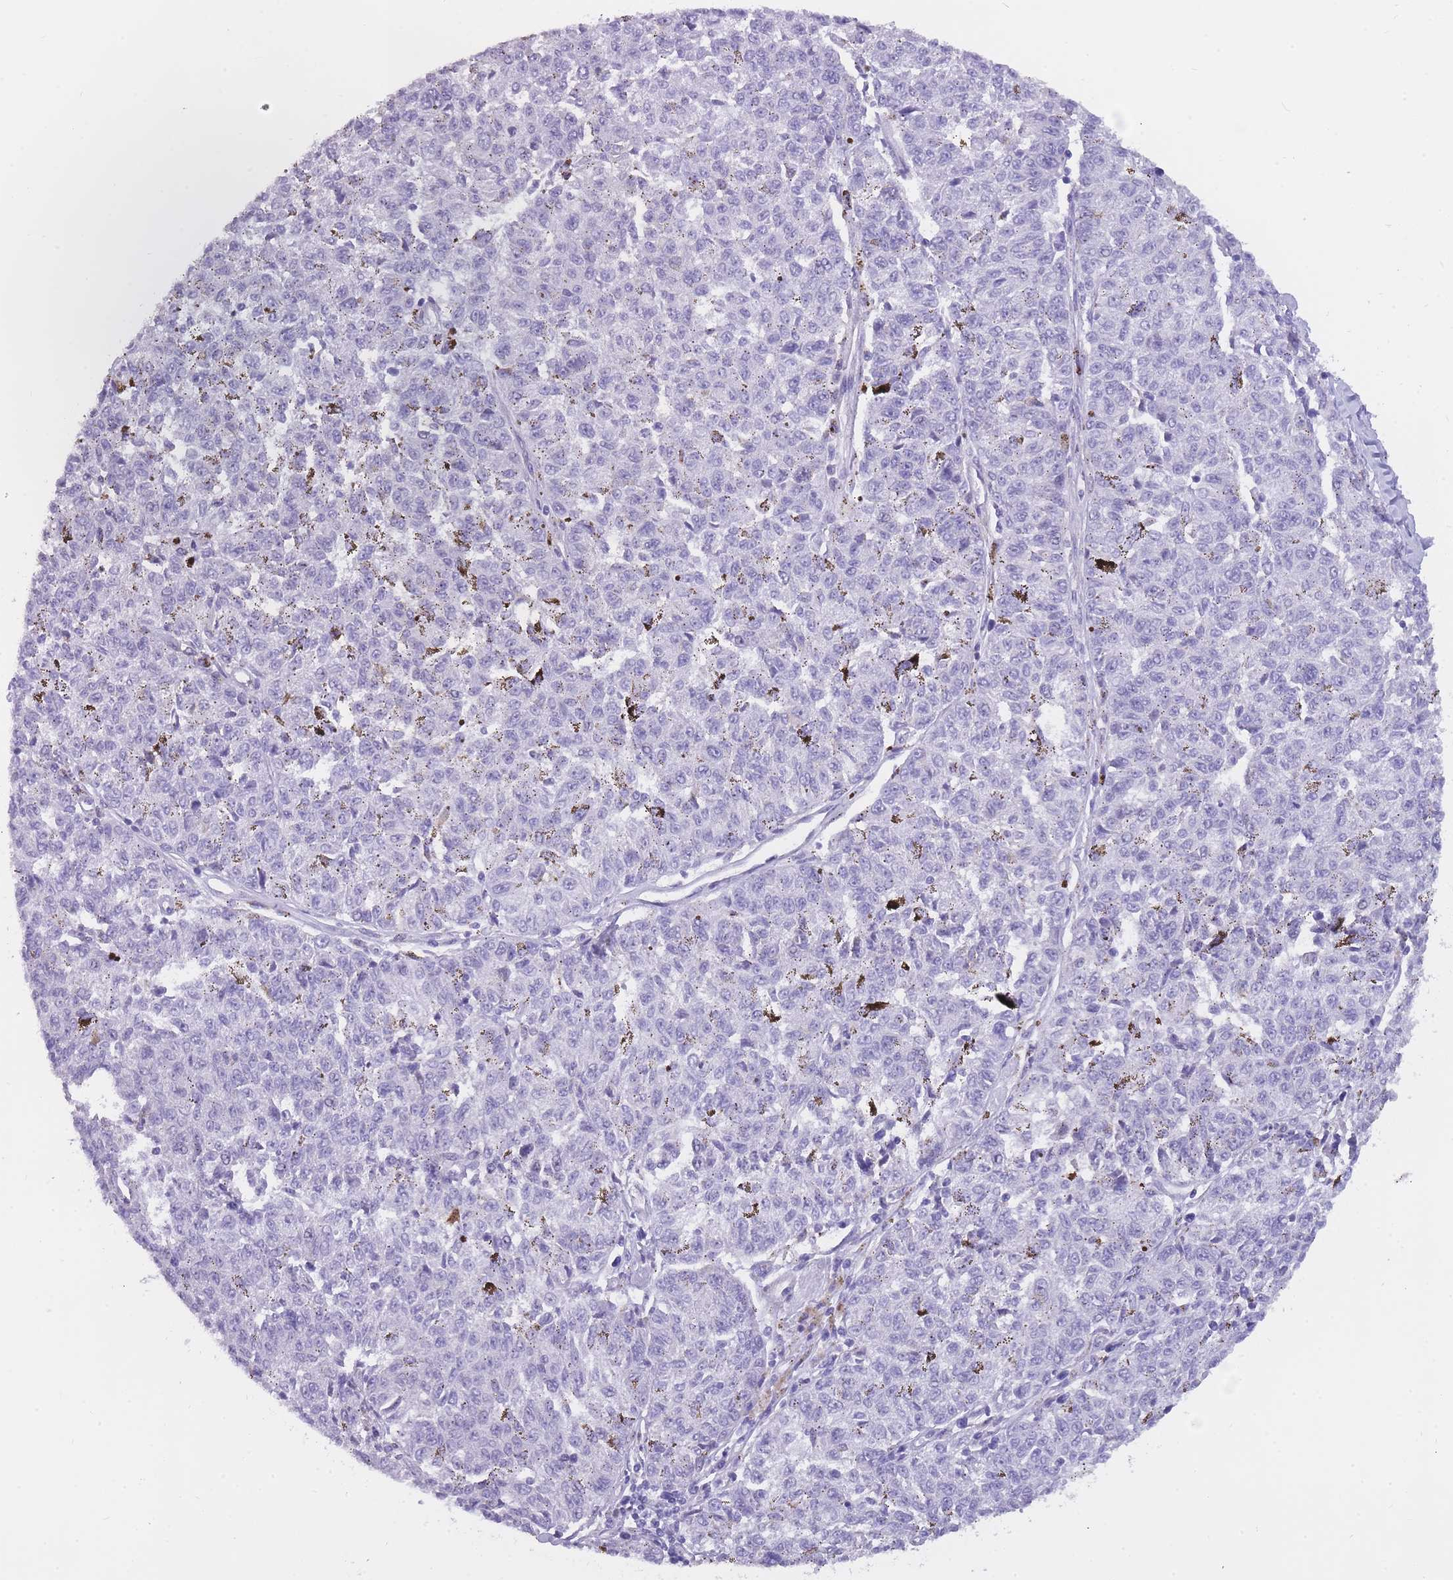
{"staining": {"intensity": "negative", "quantity": "none", "location": "none"}, "tissue": "melanoma", "cell_type": "Tumor cells", "image_type": "cancer", "snomed": [{"axis": "morphology", "description": "Malignant melanoma, NOS"}, {"axis": "topography", "description": "Skin"}], "caption": "The IHC image has no significant staining in tumor cells of malignant melanoma tissue.", "gene": "ZNF662", "patient": {"sex": "female", "age": 72}}